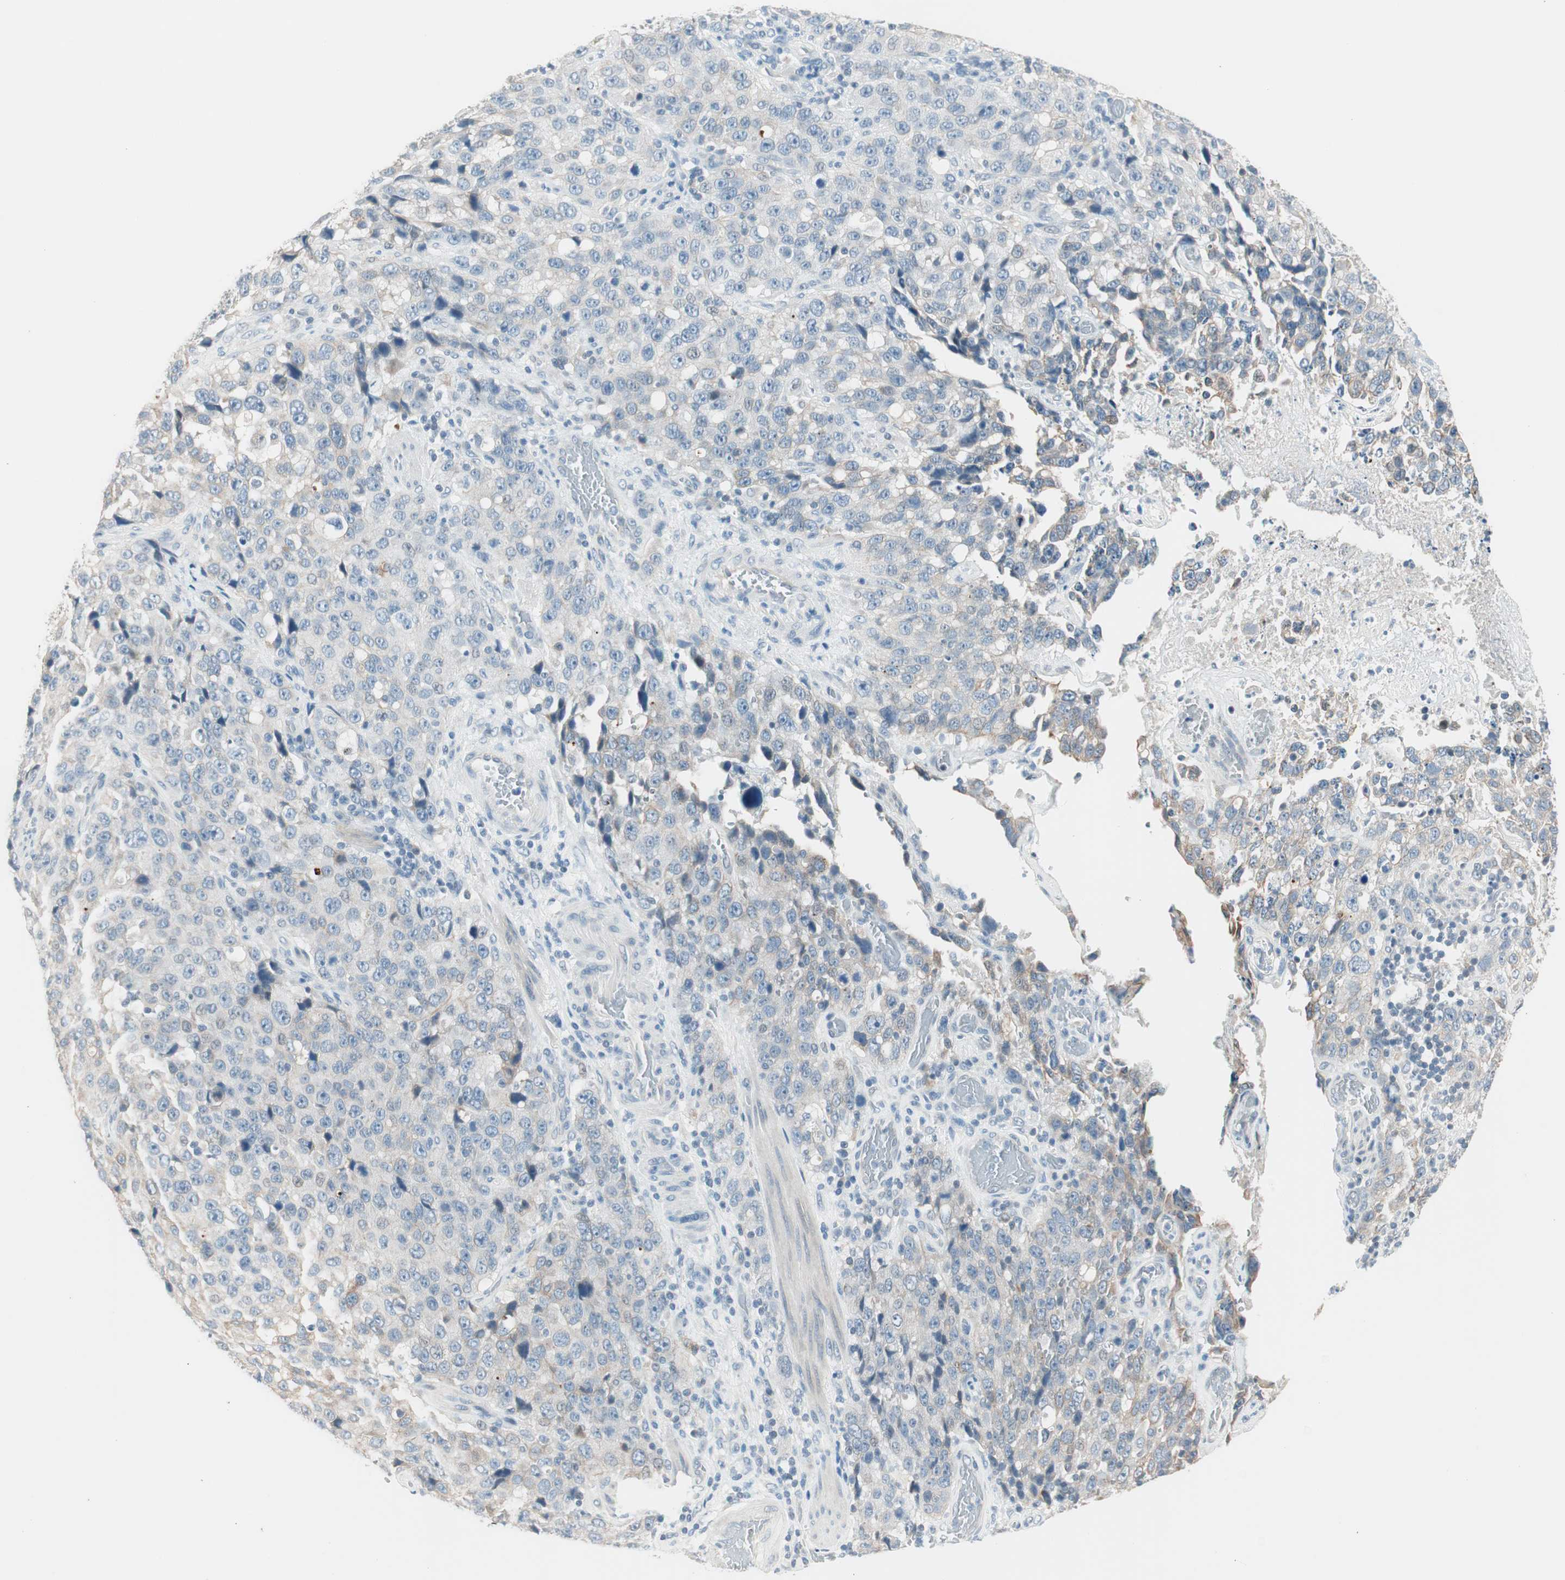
{"staining": {"intensity": "weak", "quantity": "<25%", "location": "cytoplasmic/membranous"}, "tissue": "stomach cancer", "cell_type": "Tumor cells", "image_type": "cancer", "snomed": [{"axis": "morphology", "description": "Normal tissue, NOS"}, {"axis": "morphology", "description": "Adenocarcinoma, NOS"}, {"axis": "topography", "description": "Stomach"}], "caption": "Tumor cells are negative for protein expression in human adenocarcinoma (stomach).", "gene": "GNAO1", "patient": {"sex": "male", "age": 48}}